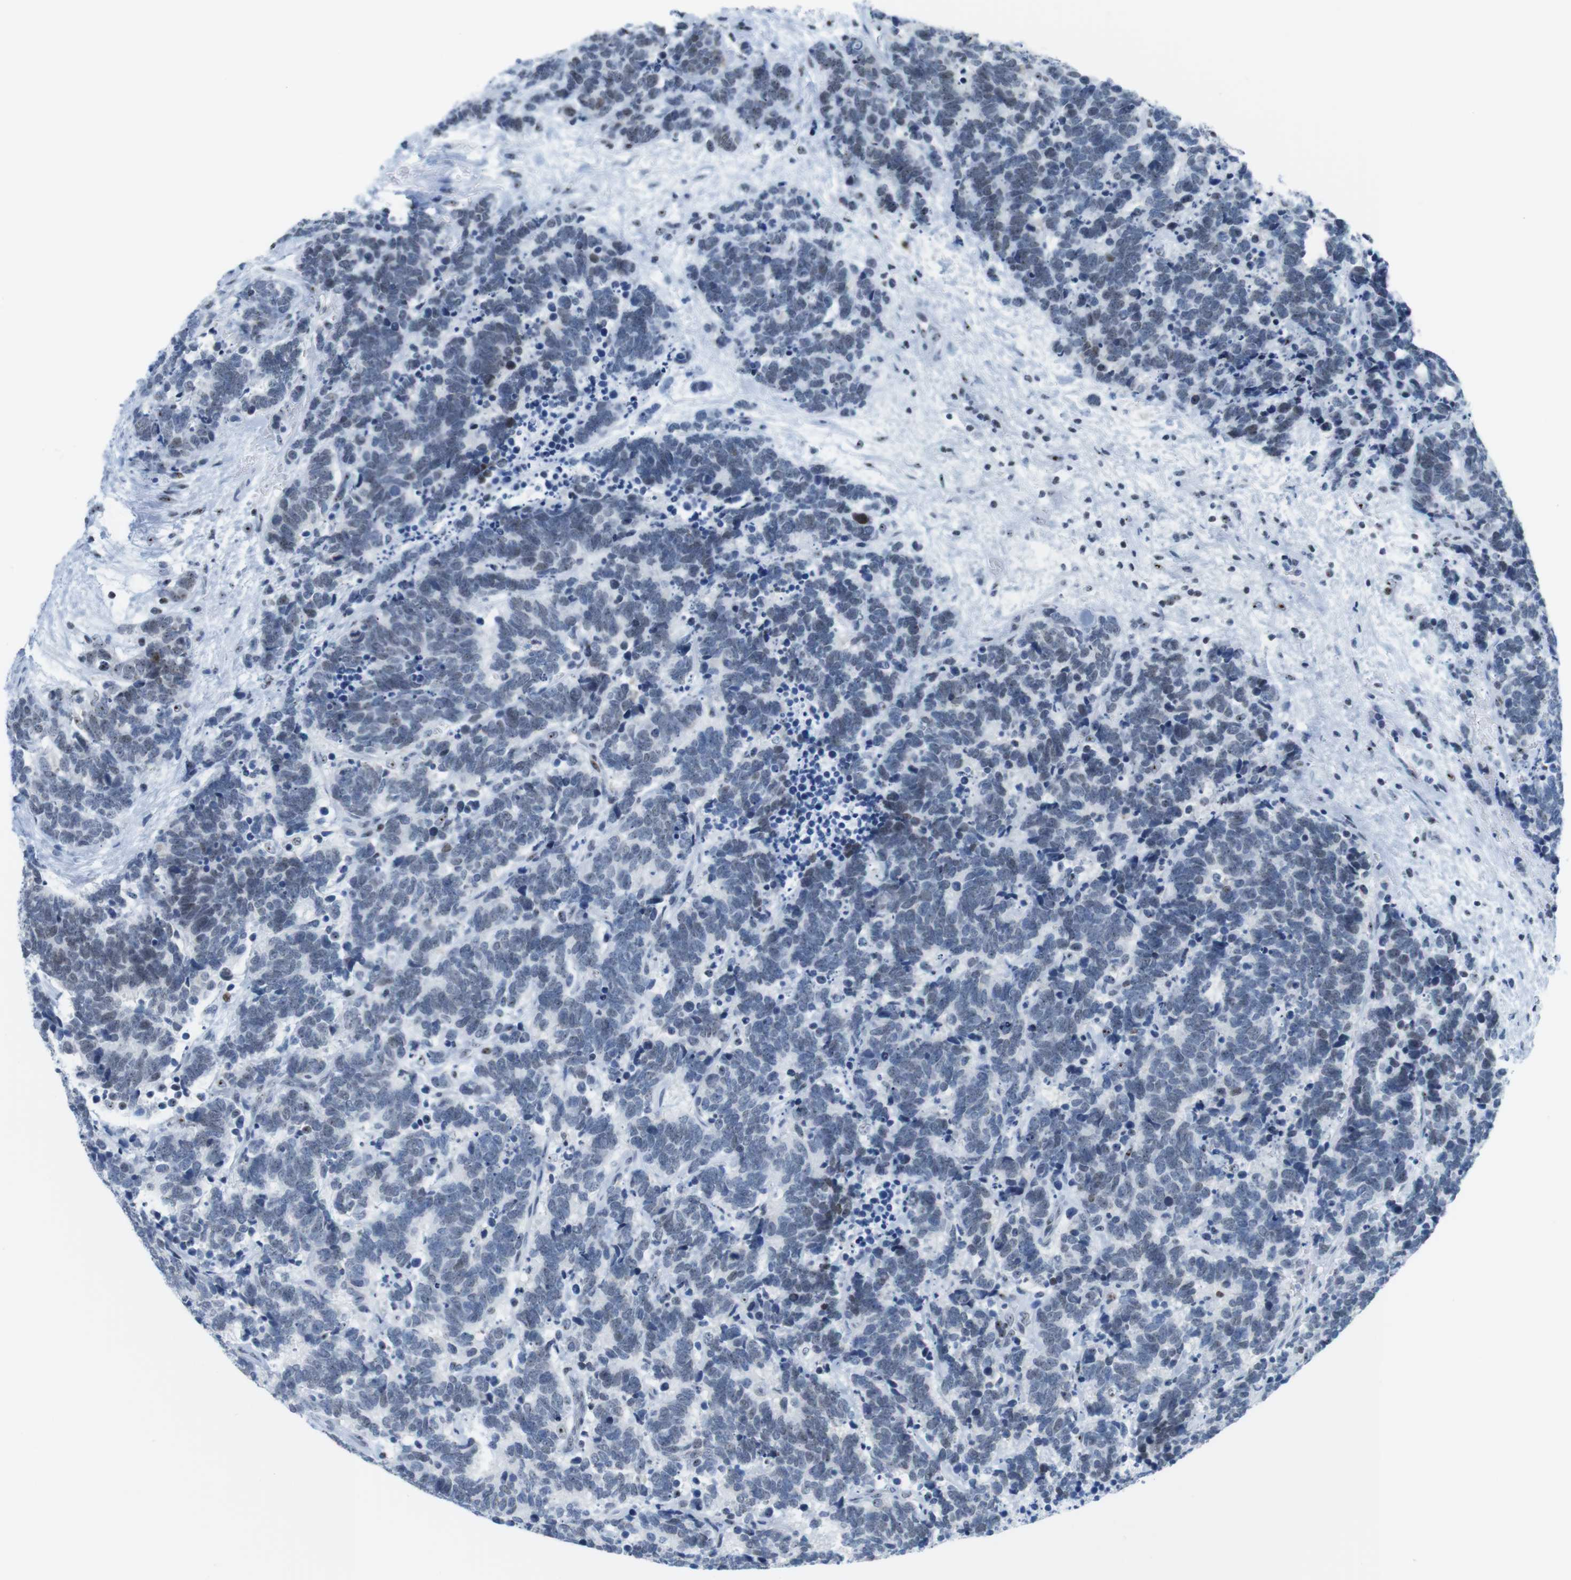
{"staining": {"intensity": "weak", "quantity": "<25%", "location": "nuclear"}, "tissue": "carcinoid", "cell_type": "Tumor cells", "image_type": "cancer", "snomed": [{"axis": "morphology", "description": "Carcinoma, NOS"}, {"axis": "morphology", "description": "Carcinoid, malignant, NOS"}, {"axis": "topography", "description": "Urinary bladder"}], "caption": "High power microscopy photomicrograph of an immunohistochemistry histopathology image of carcinoid, revealing no significant staining in tumor cells.", "gene": "NIFK", "patient": {"sex": "male", "age": 57}}